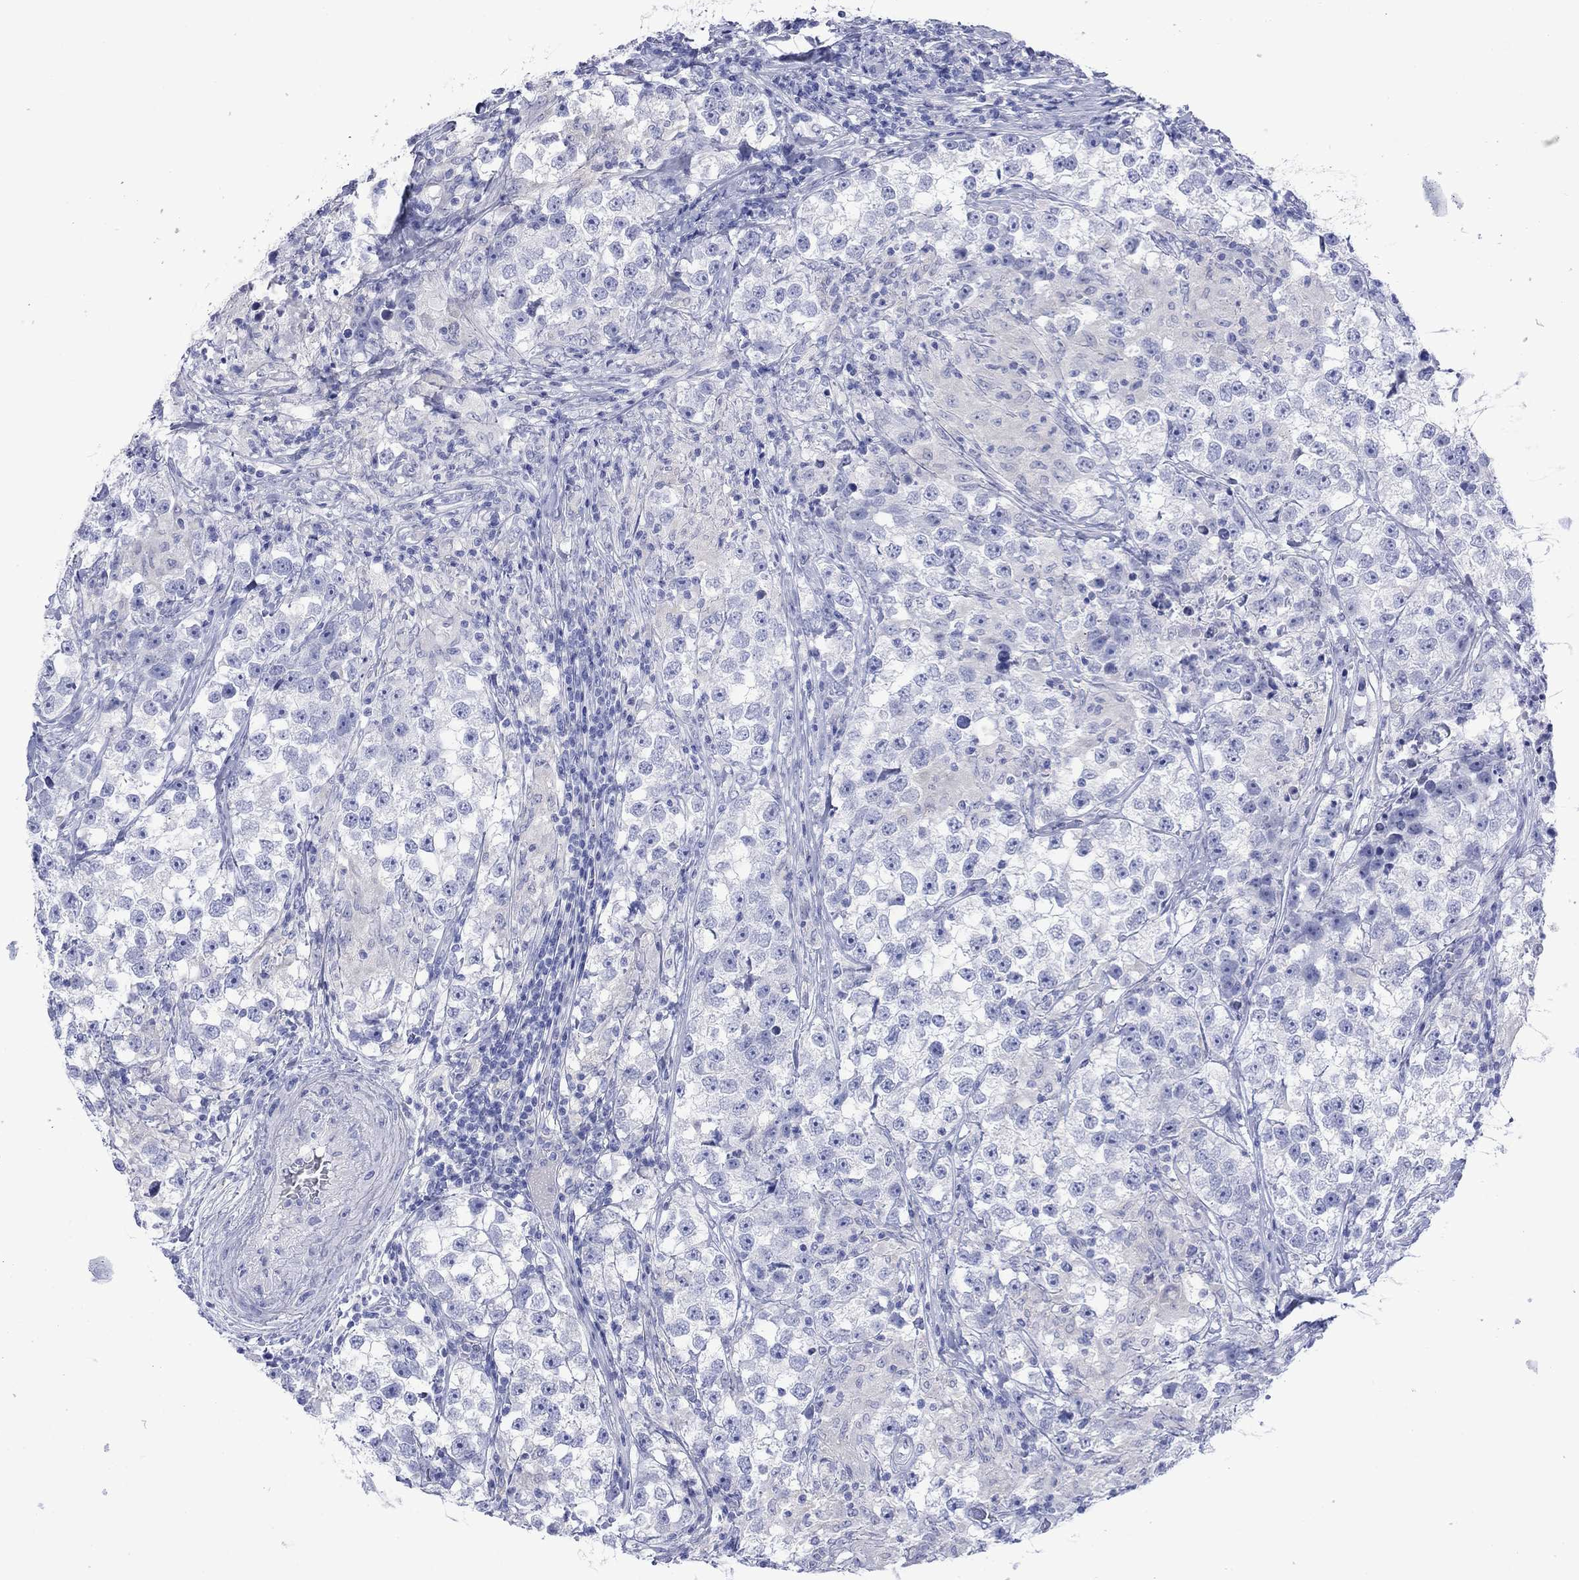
{"staining": {"intensity": "negative", "quantity": "none", "location": "none"}, "tissue": "testis cancer", "cell_type": "Tumor cells", "image_type": "cancer", "snomed": [{"axis": "morphology", "description": "Seminoma, NOS"}, {"axis": "topography", "description": "Testis"}], "caption": "Image shows no protein positivity in tumor cells of testis cancer tissue.", "gene": "MLANA", "patient": {"sex": "male", "age": 46}}